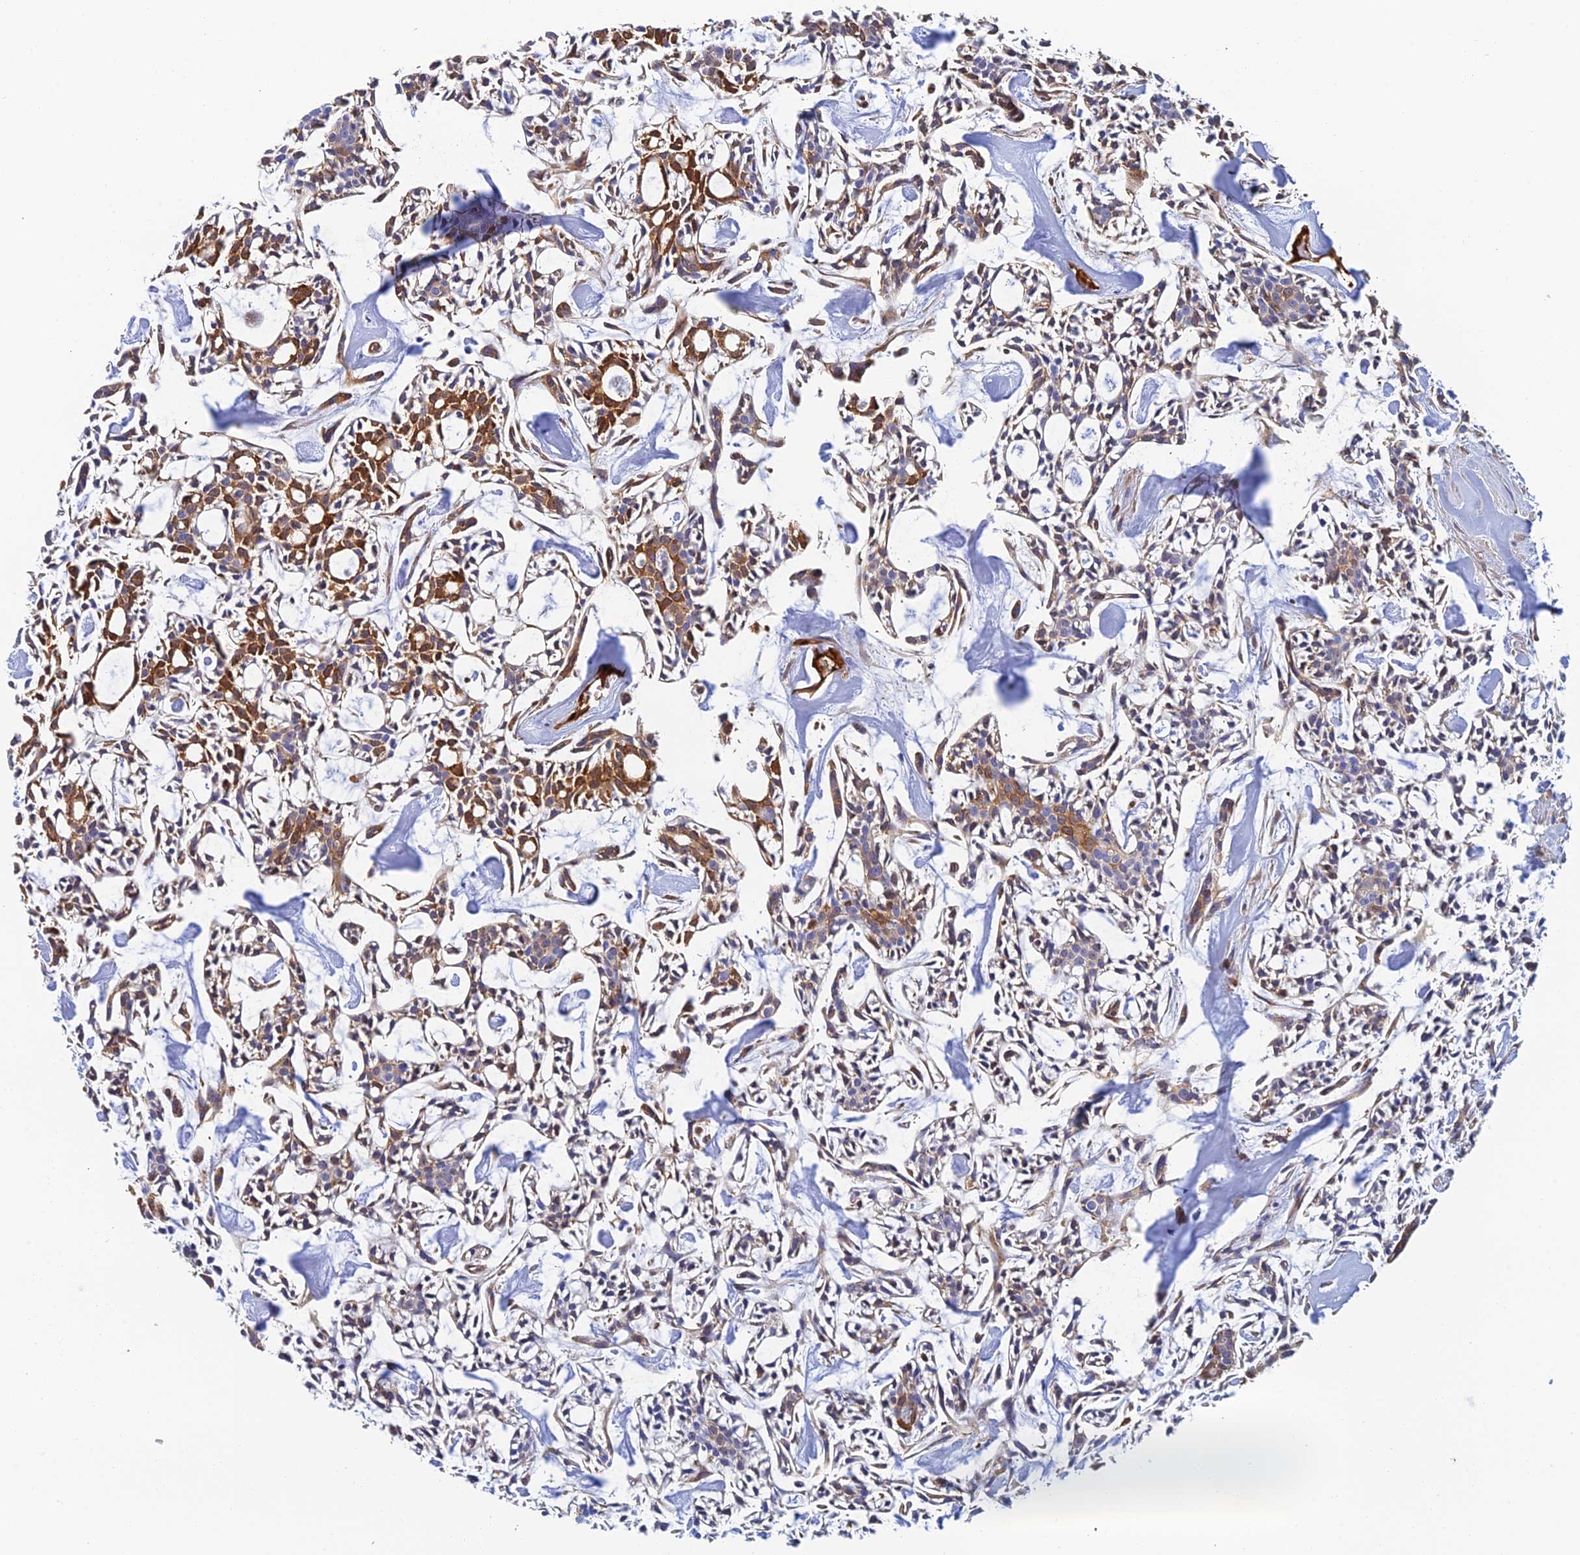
{"staining": {"intensity": "moderate", "quantity": "25%-75%", "location": "cytoplasmic/membranous"}, "tissue": "head and neck cancer", "cell_type": "Tumor cells", "image_type": "cancer", "snomed": [{"axis": "morphology", "description": "Adenocarcinoma, NOS"}, {"axis": "topography", "description": "Salivary gland"}, {"axis": "topography", "description": "Head-Neck"}], "caption": "About 25%-75% of tumor cells in human head and neck cancer (adenocarcinoma) display moderate cytoplasmic/membranous protein positivity as visualized by brown immunohistochemical staining.", "gene": "CRIP2", "patient": {"sex": "male", "age": 55}}